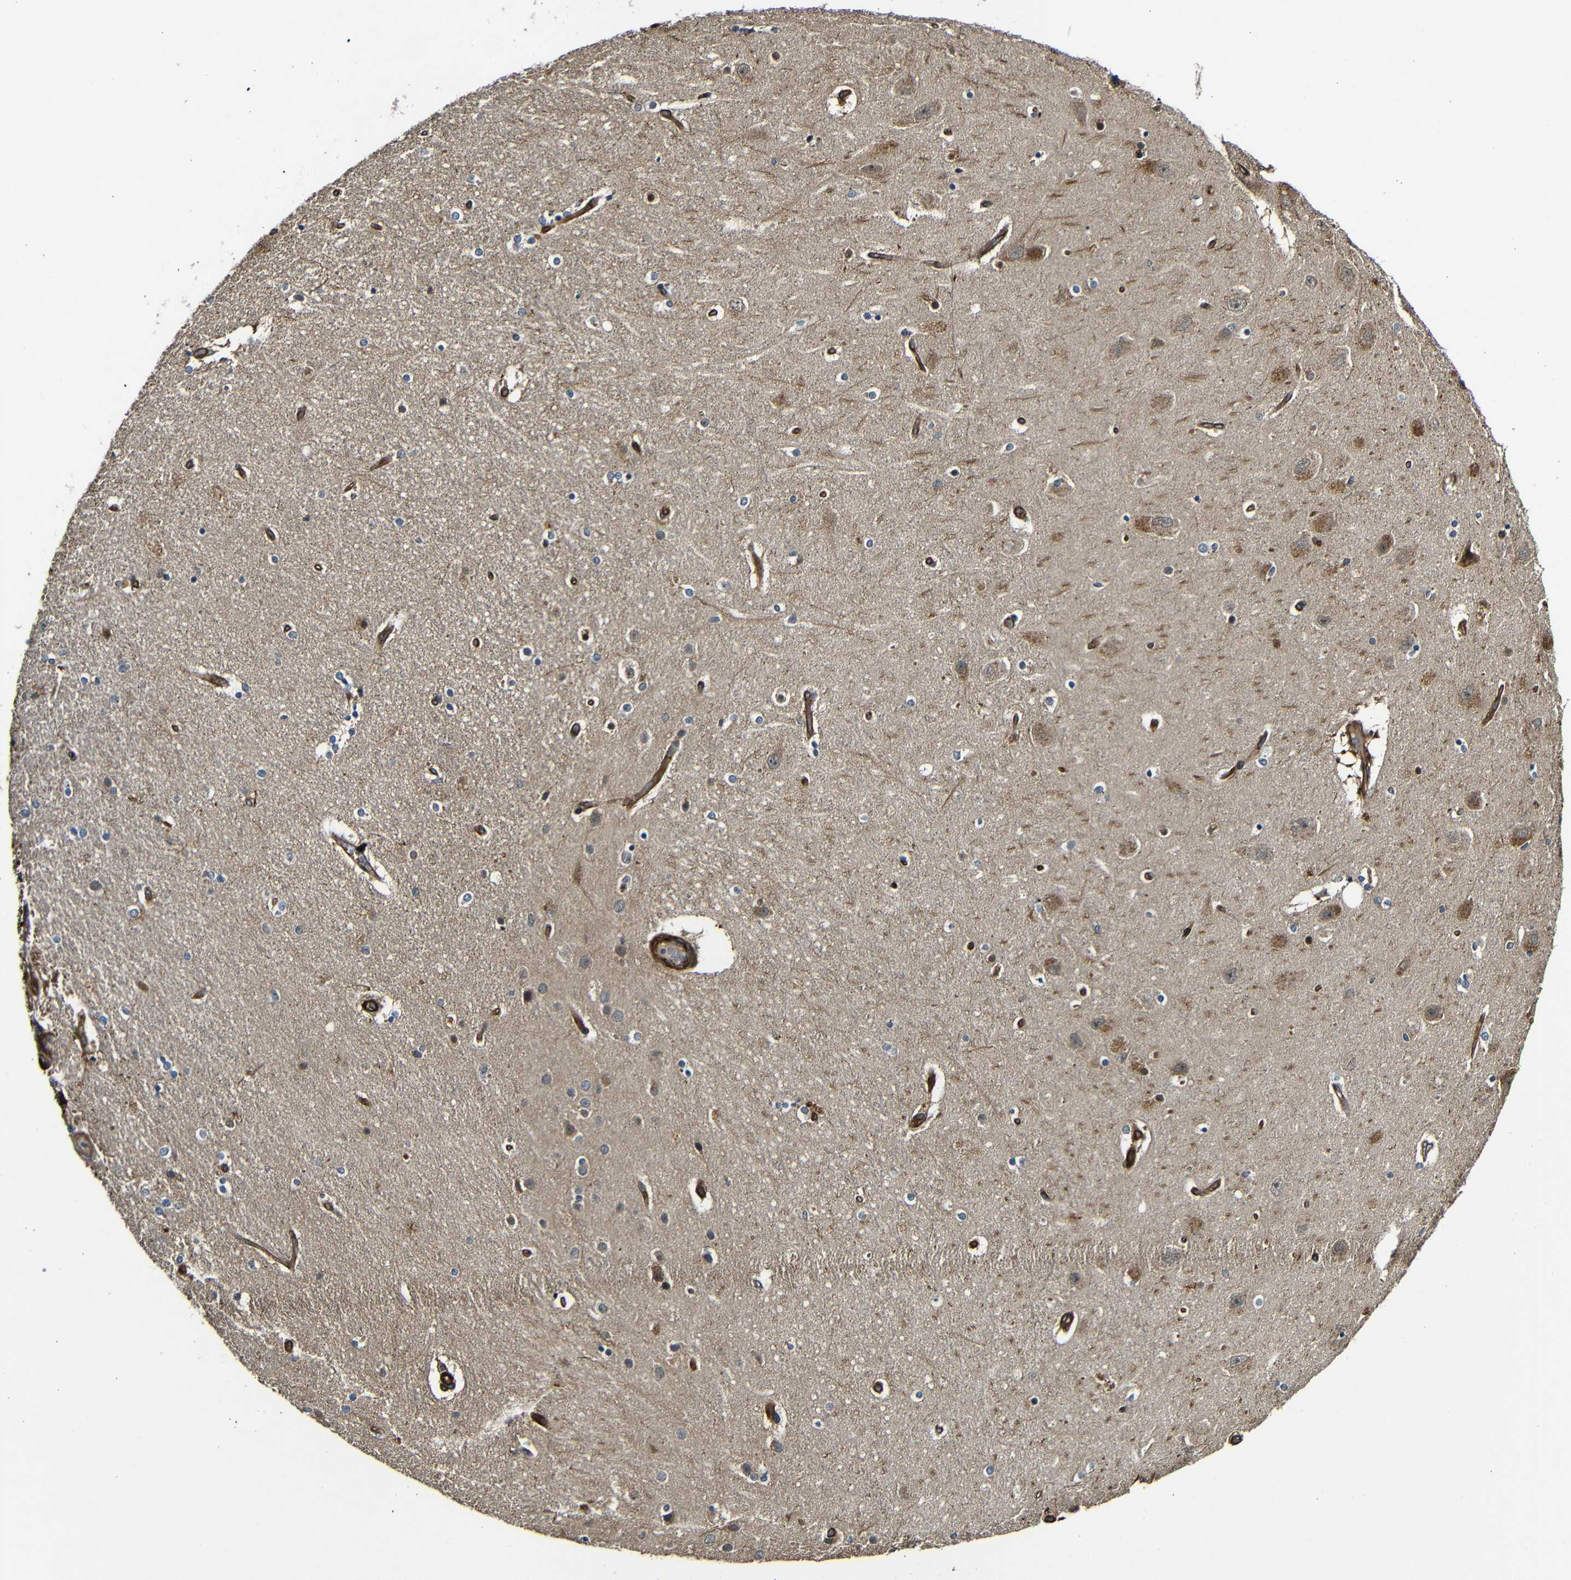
{"staining": {"intensity": "strong", "quantity": "<25%", "location": "cytoplasmic/membranous"}, "tissue": "hippocampus", "cell_type": "Glial cells", "image_type": "normal", "snomed": [{"axis": "morphology", "description": "Normal tissue, NOS"}, {"axis": "topography", "description": "Hippocampus"}], "caption": "High-magnification brightfield microscopy of normal hippocampus stained with DAB (brown) and counterstained with hematoxylin (blue). glial cells exhibit strong cytoplasmic/membranous positivity is identified in about<25% of cells.", "gene": "RELL1", "patient": {"sex": "female", "age": 54}}